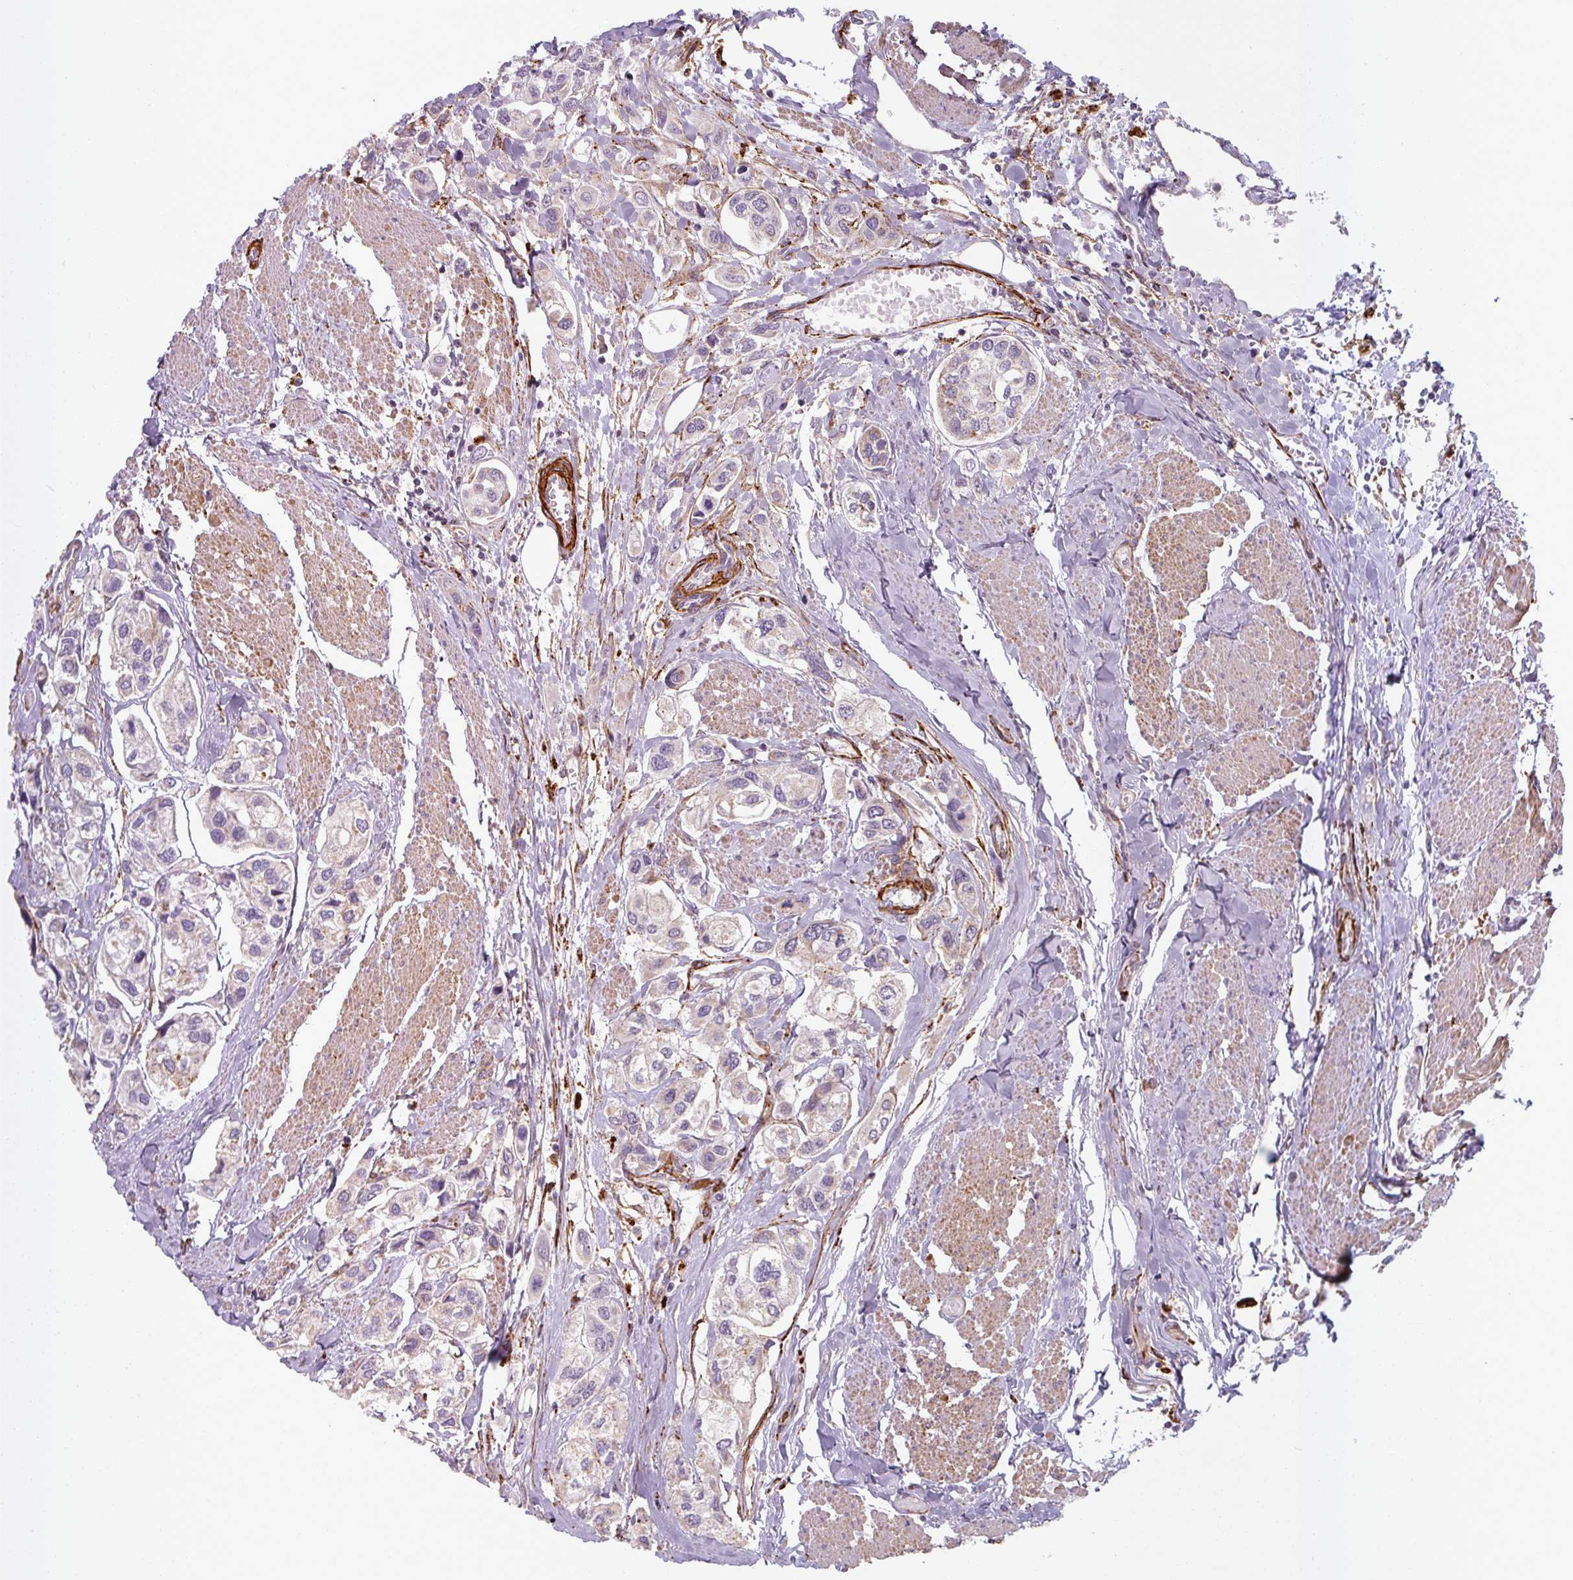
{"staining": {"intensity": "negative", "quantity": "none", "location": "none"}, "tissue": "urothelial cancer", "cell_type": "Tumor cells", "image_type": "cancer", "snomed": [{"axis": "morphology", "description": "Urothelial carcinoma, High grade"}, {"axis": "topography", "description": "Urinary bladder"}], "caption": "Immunohistochemical staining of human urothelial cancer reveals no significant expression in tumor cells.", "gene": "MRPS5", "patient": {"sex": "male", "age": 67}}